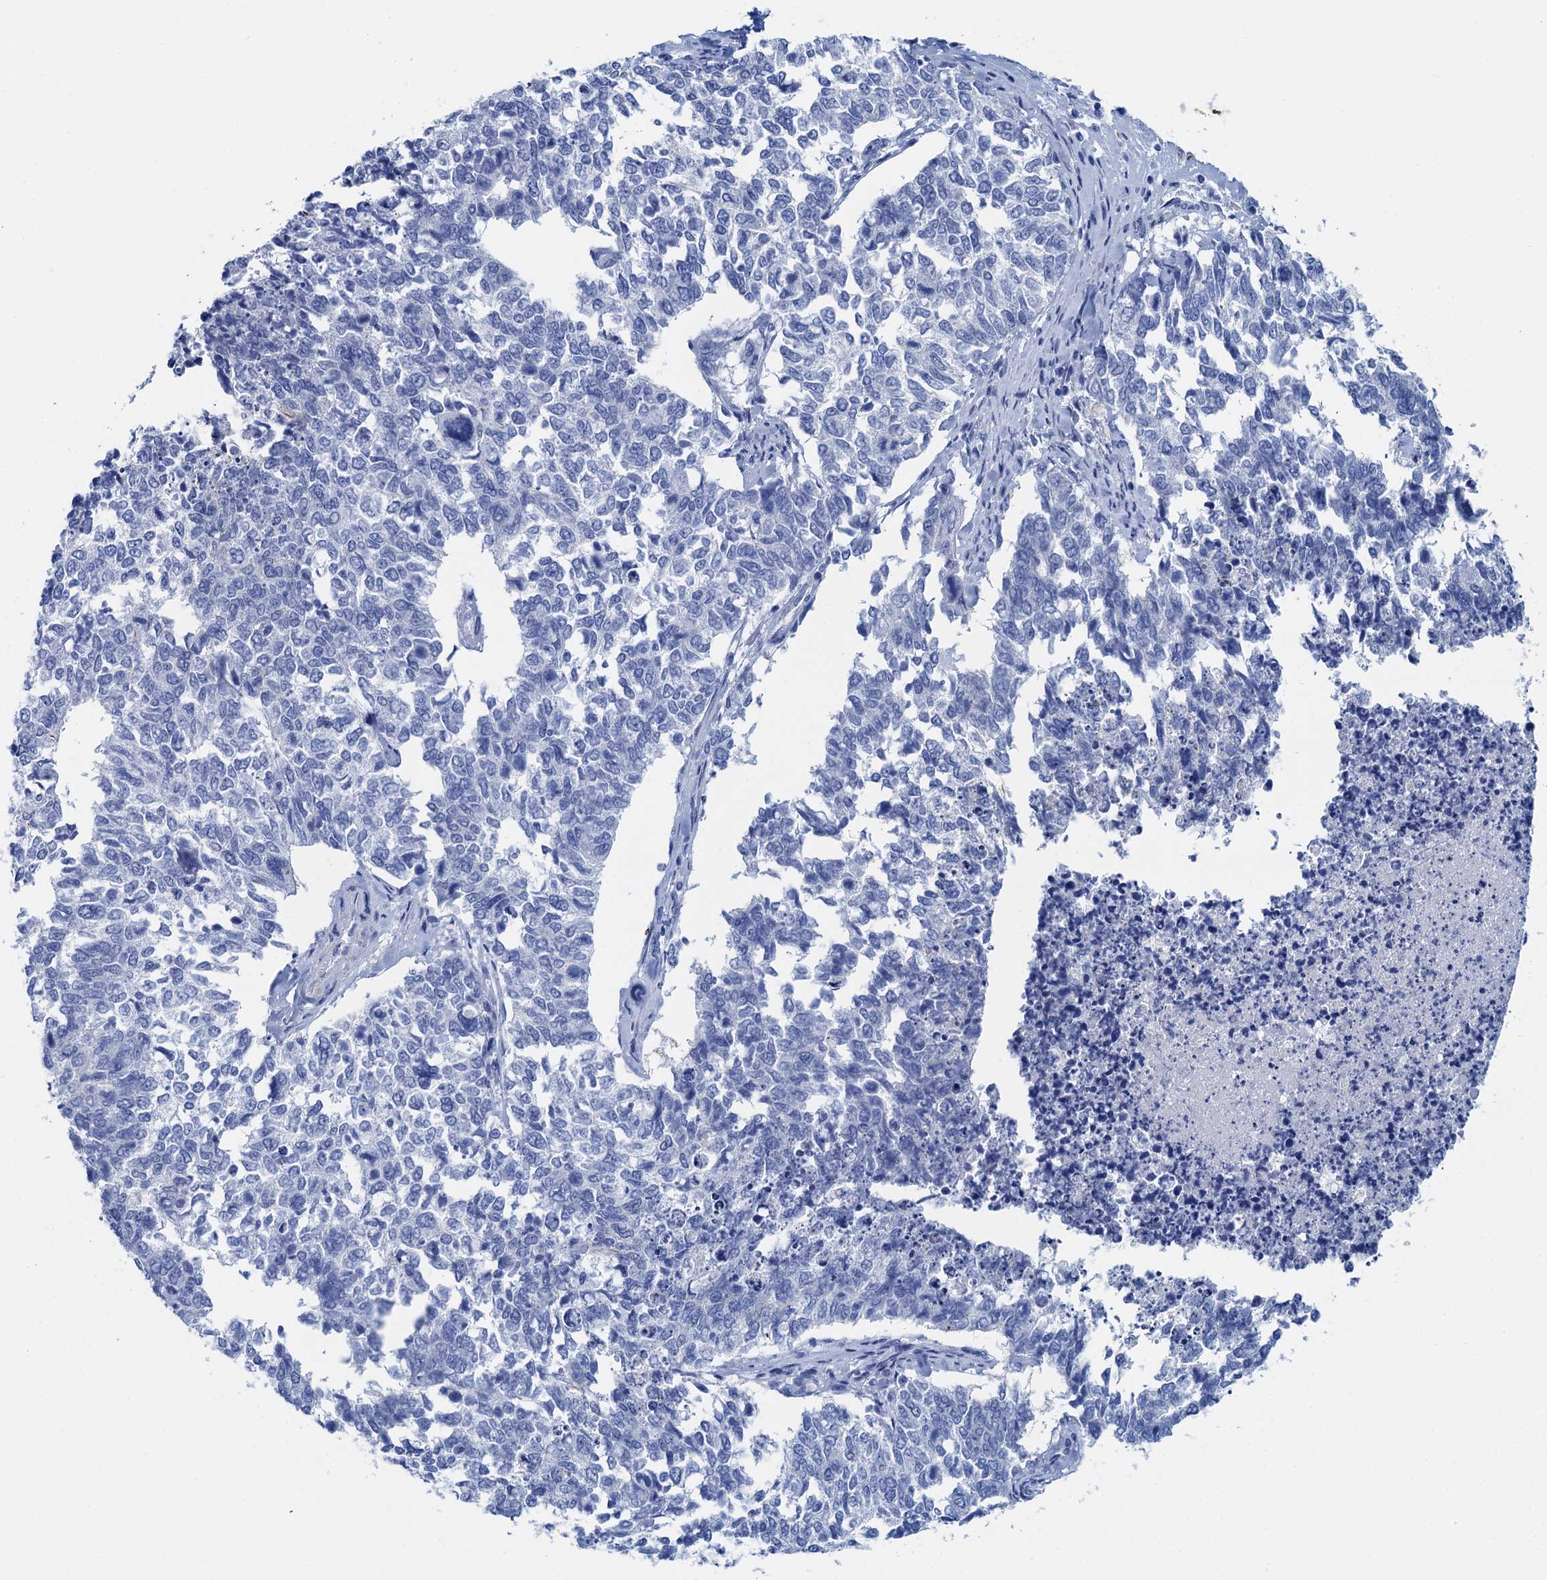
{"staining": {"intensity": "negative", "quantity": "none", "location": "none"}, "tissue": "cervical cancer", "cell_type": "Tumor cells", "image_type": "cancer", "snomed": [{"axis": "morphology", "description": "Squamous cell carcinoma, NOS"}, {"axis": "topography", "description": "Cervix"}], "caption": "This is a photomicrograph of immunohistochemistry staining of squamous cell carcinoma (cervical), which shows no staining in tumor cells. The staining was performed using DAB (3,3'-diaminobenzidine) to visualize the protein expression in brown, while the nuclei were stained in blue with hematoxylin (Magnification: 20x).", "gene": "NLRP10", "patient": {"sex": "female", "age": 63}}